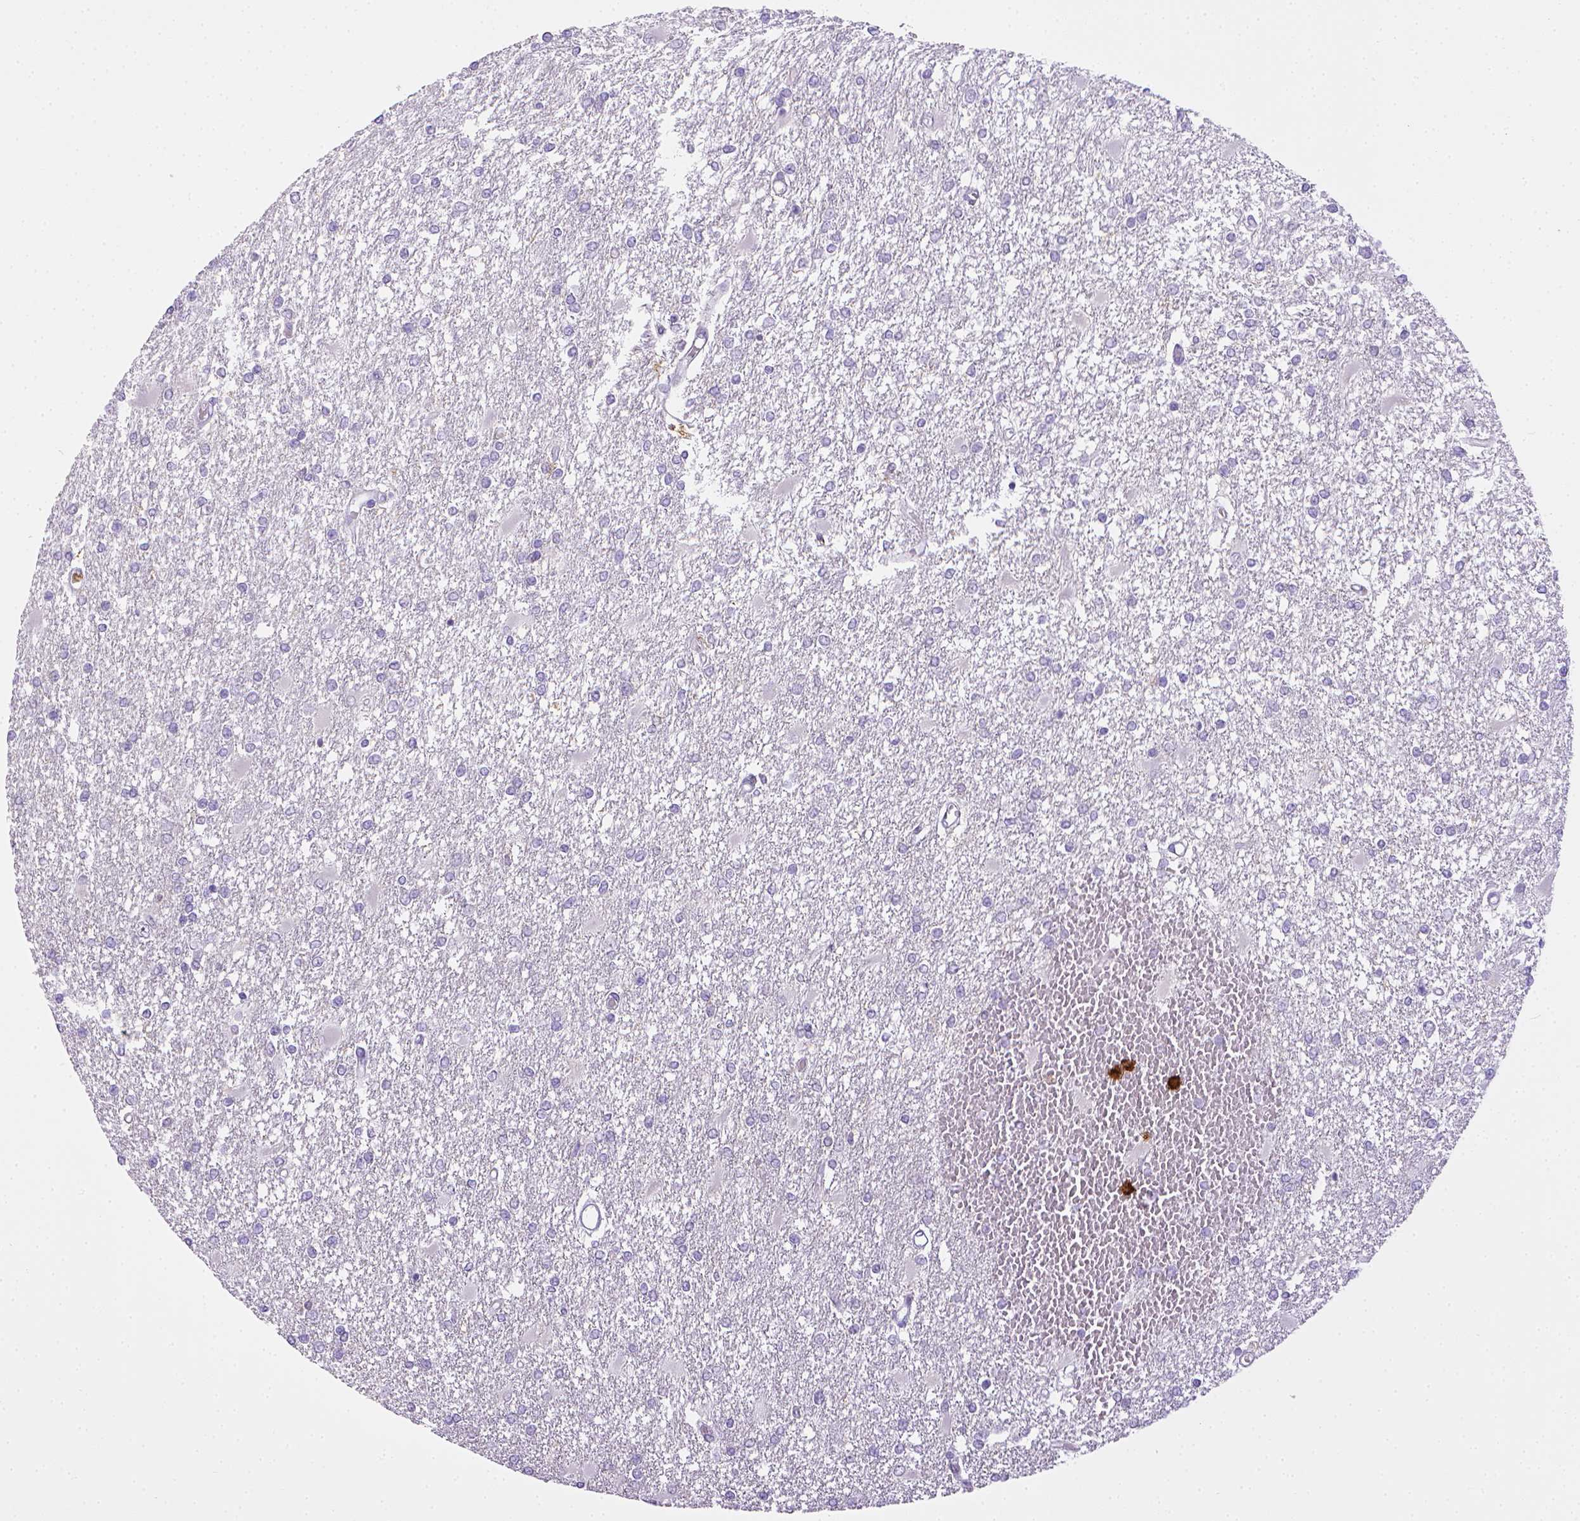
{"staining": {"intensity": "negative", "quantity": "none", "location": "none"}, "tissue": "glioma", "cell_type": "Tumor cells", "image_type": "cancer", "snomed": [{"axis": "morphology", "description": "Glioma, malignant, High grade"}, {"axis": "topography", "description": "Cerebral cortex"}], "caption": "An image of human glioma is negative for staining in tumor cells.", "gene": "ITGAM", "patient": {"sex": "male", "age": 79}}